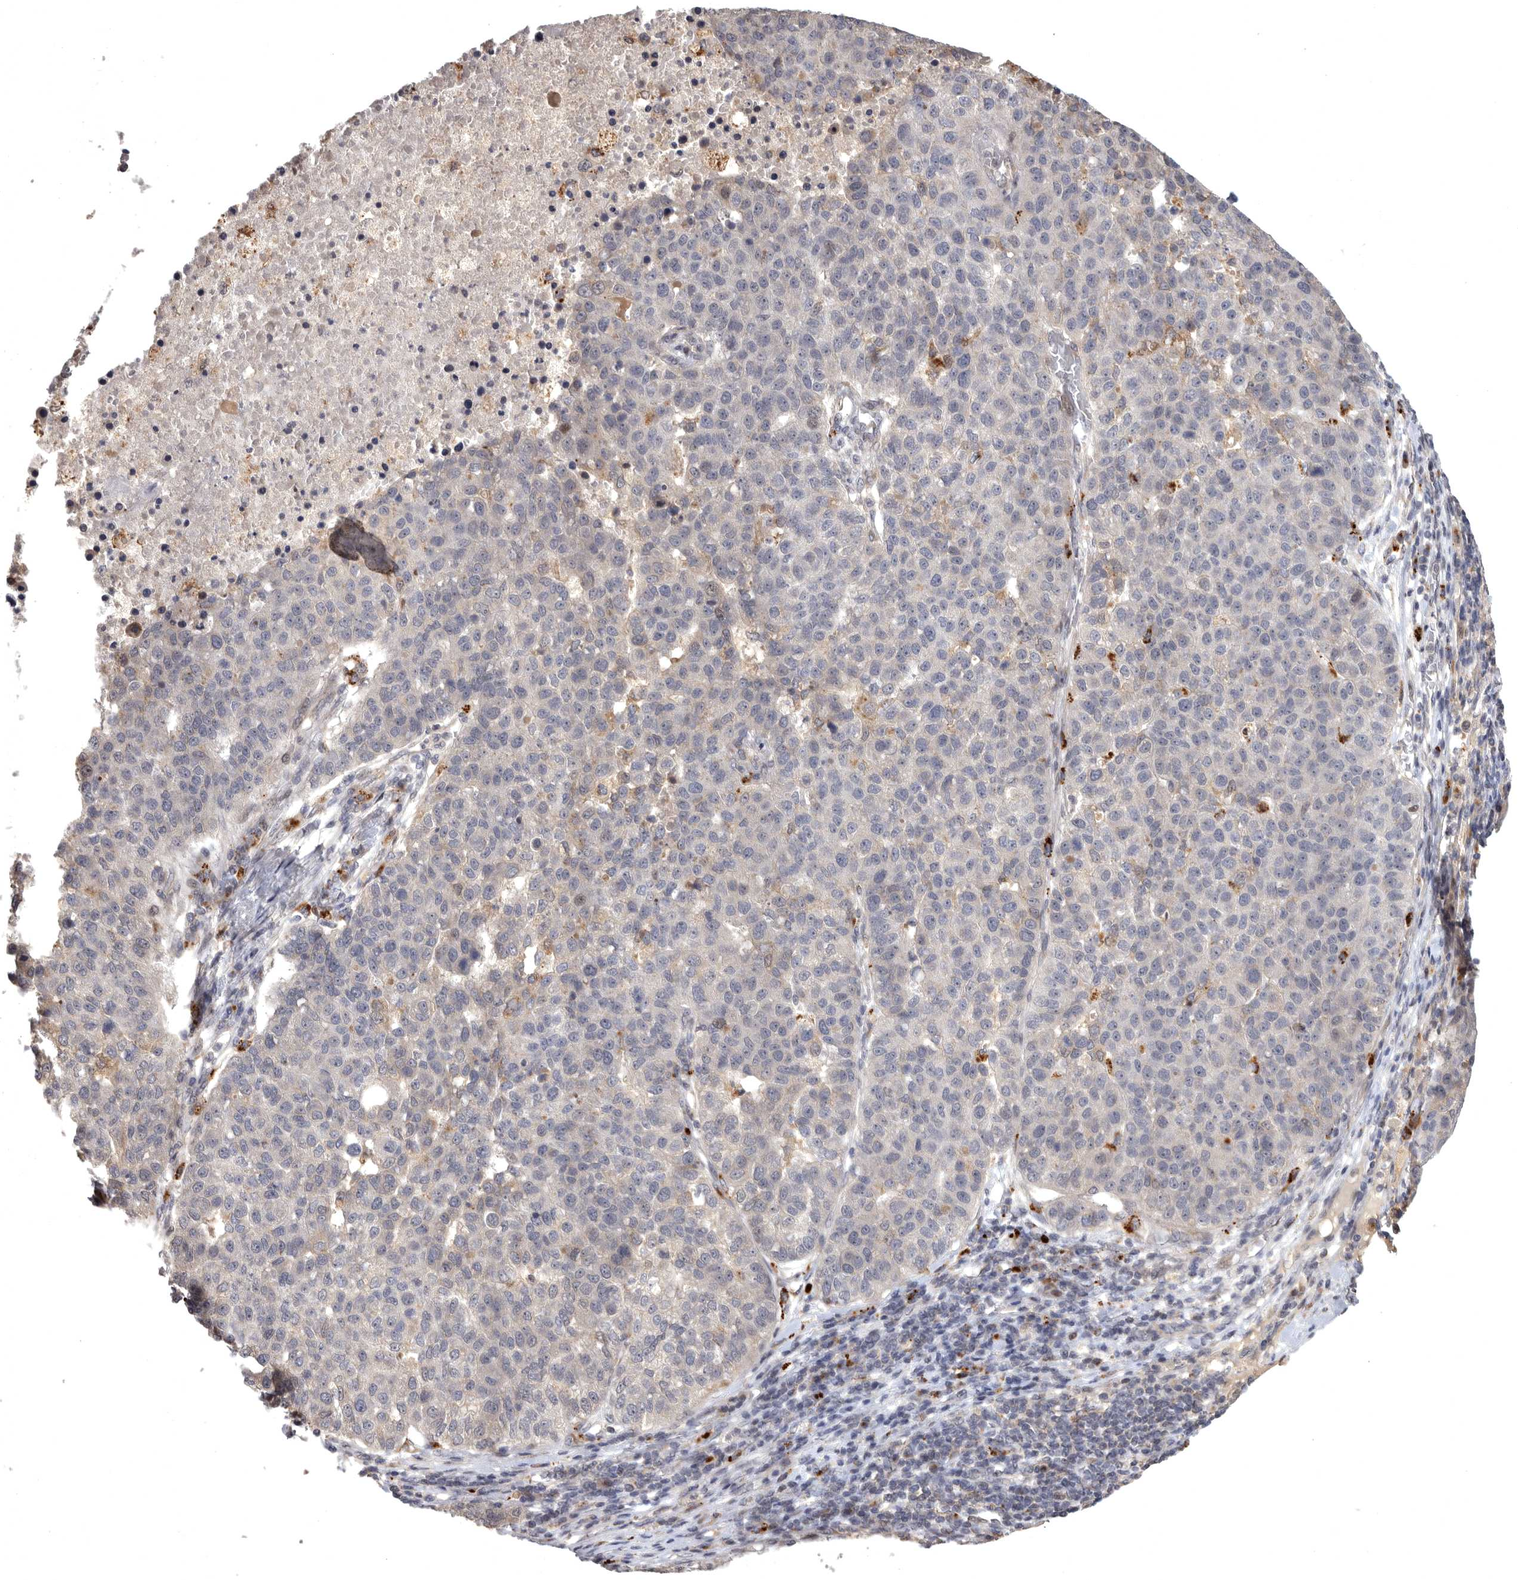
{"staining": {"intensity": "negative", "quantity": "none", "location": "none"}, "tissue": "pancreatic cancer", "cell_type": "Tumor cells", "image_type": "cancer", "snomed": [{"axis": "morphology", "description": "Adenocarcinoma, NOS"}, {"axis": "topography", "description": "Pancreas"}], "caption": "Immunohistochemistry (IHC) of human pancreatic cancer (adenocarcinoma) shows no positivity in tumor cells.", "gene": "MAN2A1", "patient": {"sex": "female", "age": 61}}